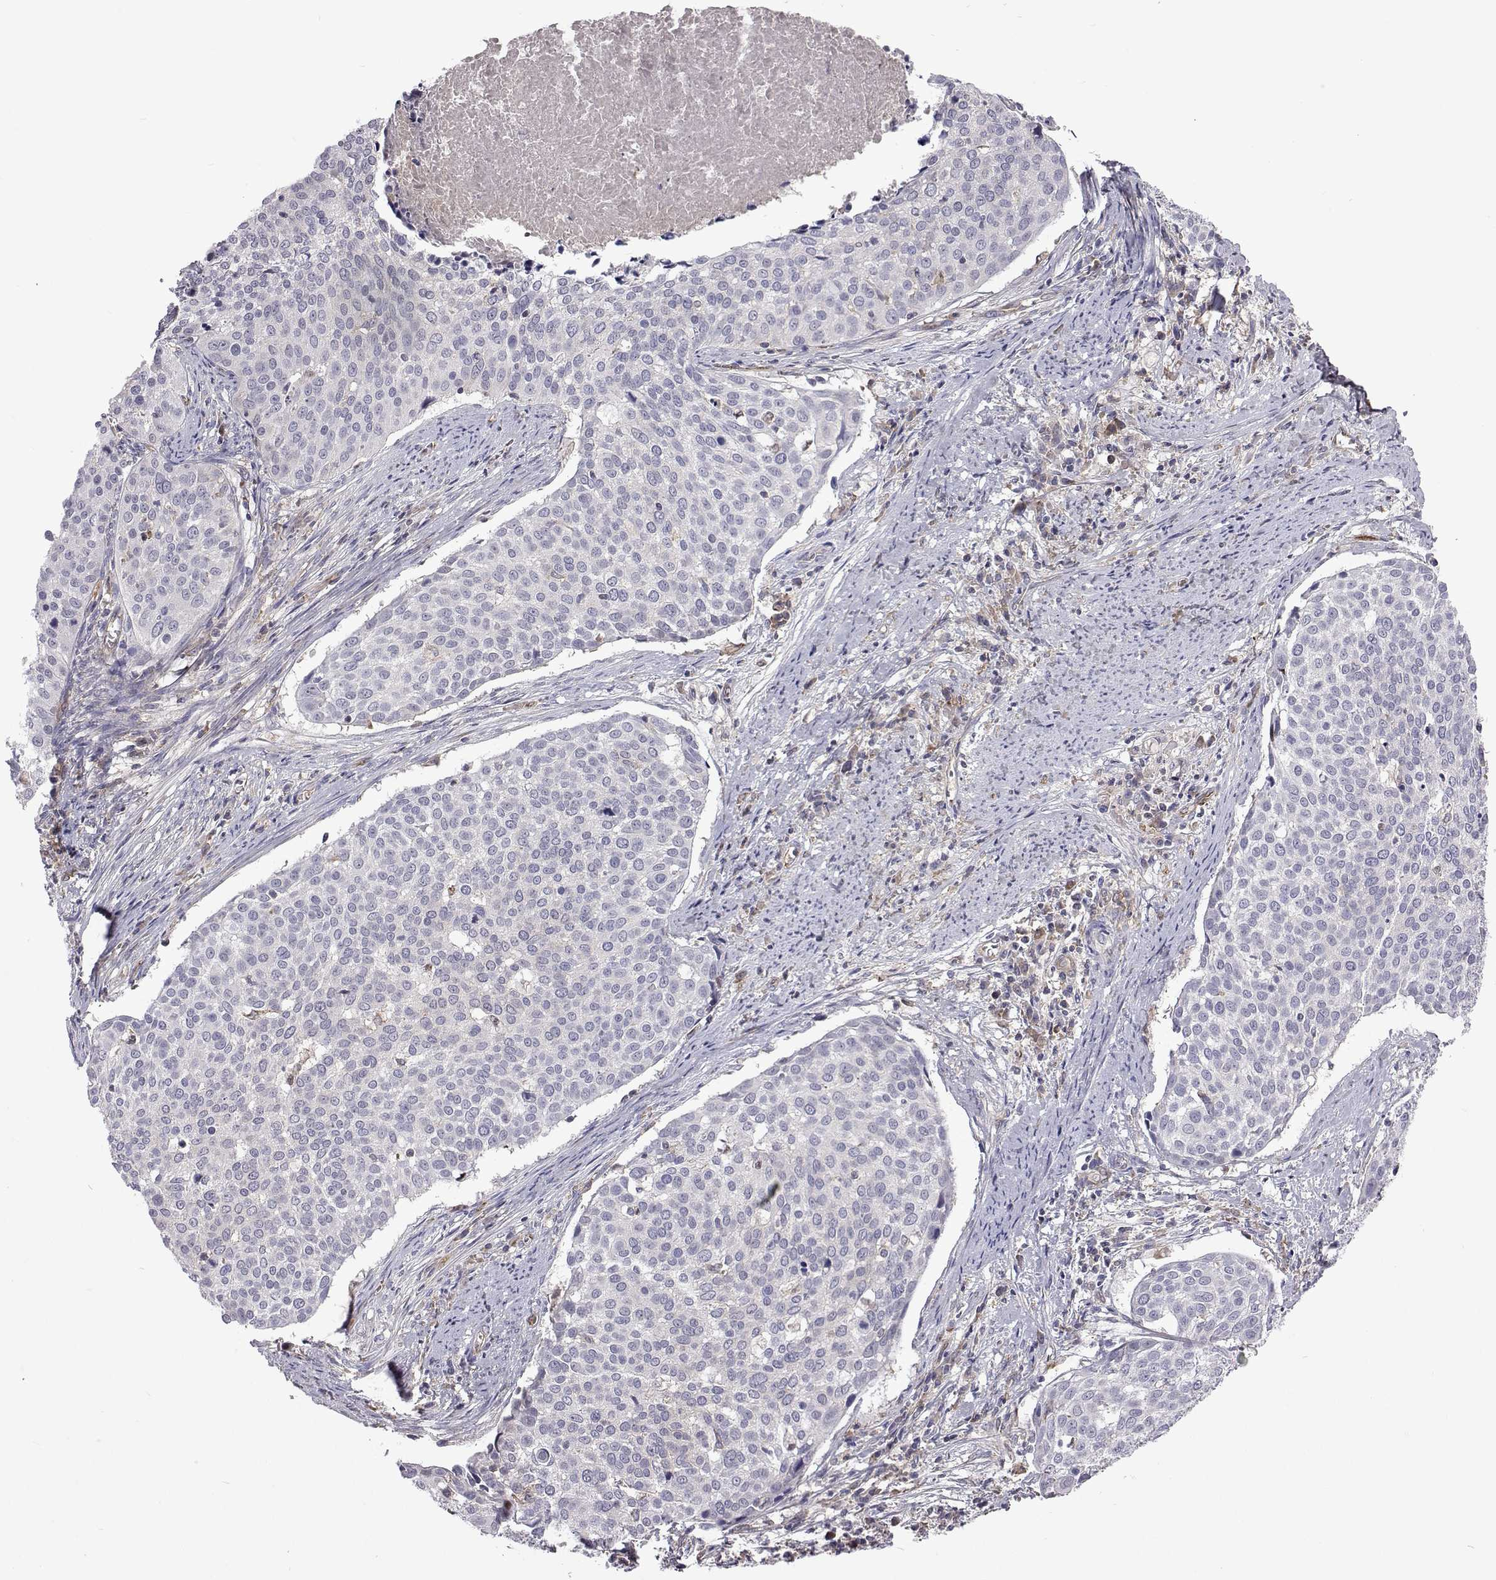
{"staining": {"intensity": "negative", "quantity": "none", "location": "none"}, "tissue": "cervical cancer", "cell_type": "Tumor cells", "image_type": "cancer", "snomed": [{"axis": "morphology", "description": "Squamous cell carcinoma, NOS"}, {"axis": "topography", "description": "Cervix"}], "caption": "This is a image of immunohistochemistry (IHC) staining of squamous cell carcinoma (cervical), which shows no positivity in tumor cells. (Stains: DAB immunohistochemistry with hematoxylin counter stain, Microscopy: brightfield microscopy at high magnification).", "gene": "TCF15", "patient": {"sex": "female", "age": 39}}